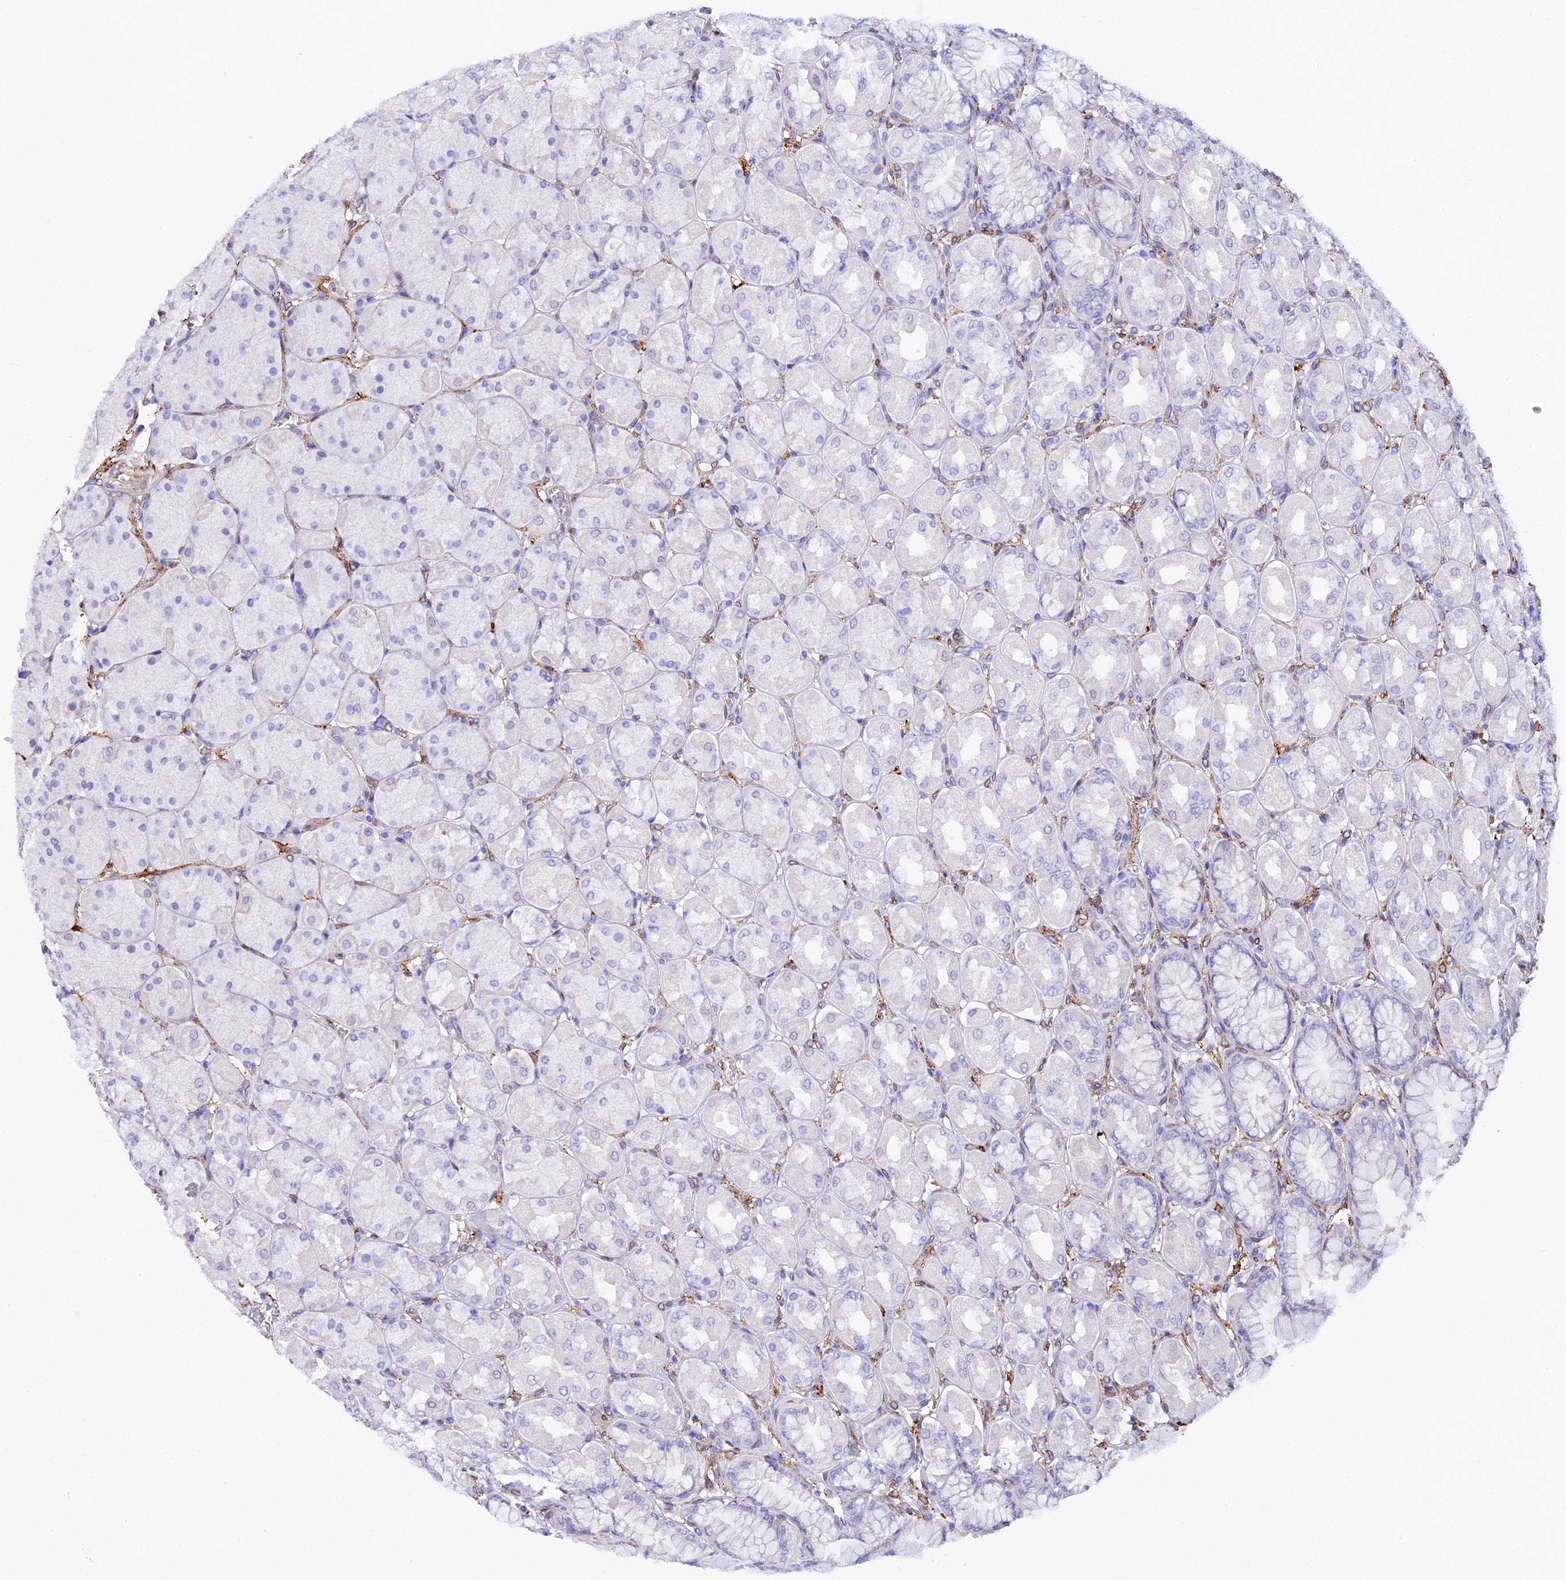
{"staining": {"intensity": "weak", "quantity": "<25%", "location": "cytoplasmic/membranous"}, "tissue": "stomach", "cell_type": "Glandular cells", "image_type": "normal", "snomed": [{"axis": "morphology", "description": "Normal tissue, NOS"}, {"axis": "topography", "description": "Stomach, upper"}], "caption": "High power microscopy micrograph of an IHC image of benign stomach, revealing no significant staining in glandular cells.", "gene": "MXRA7", "patient": {"sex": "female", "age": 56}}